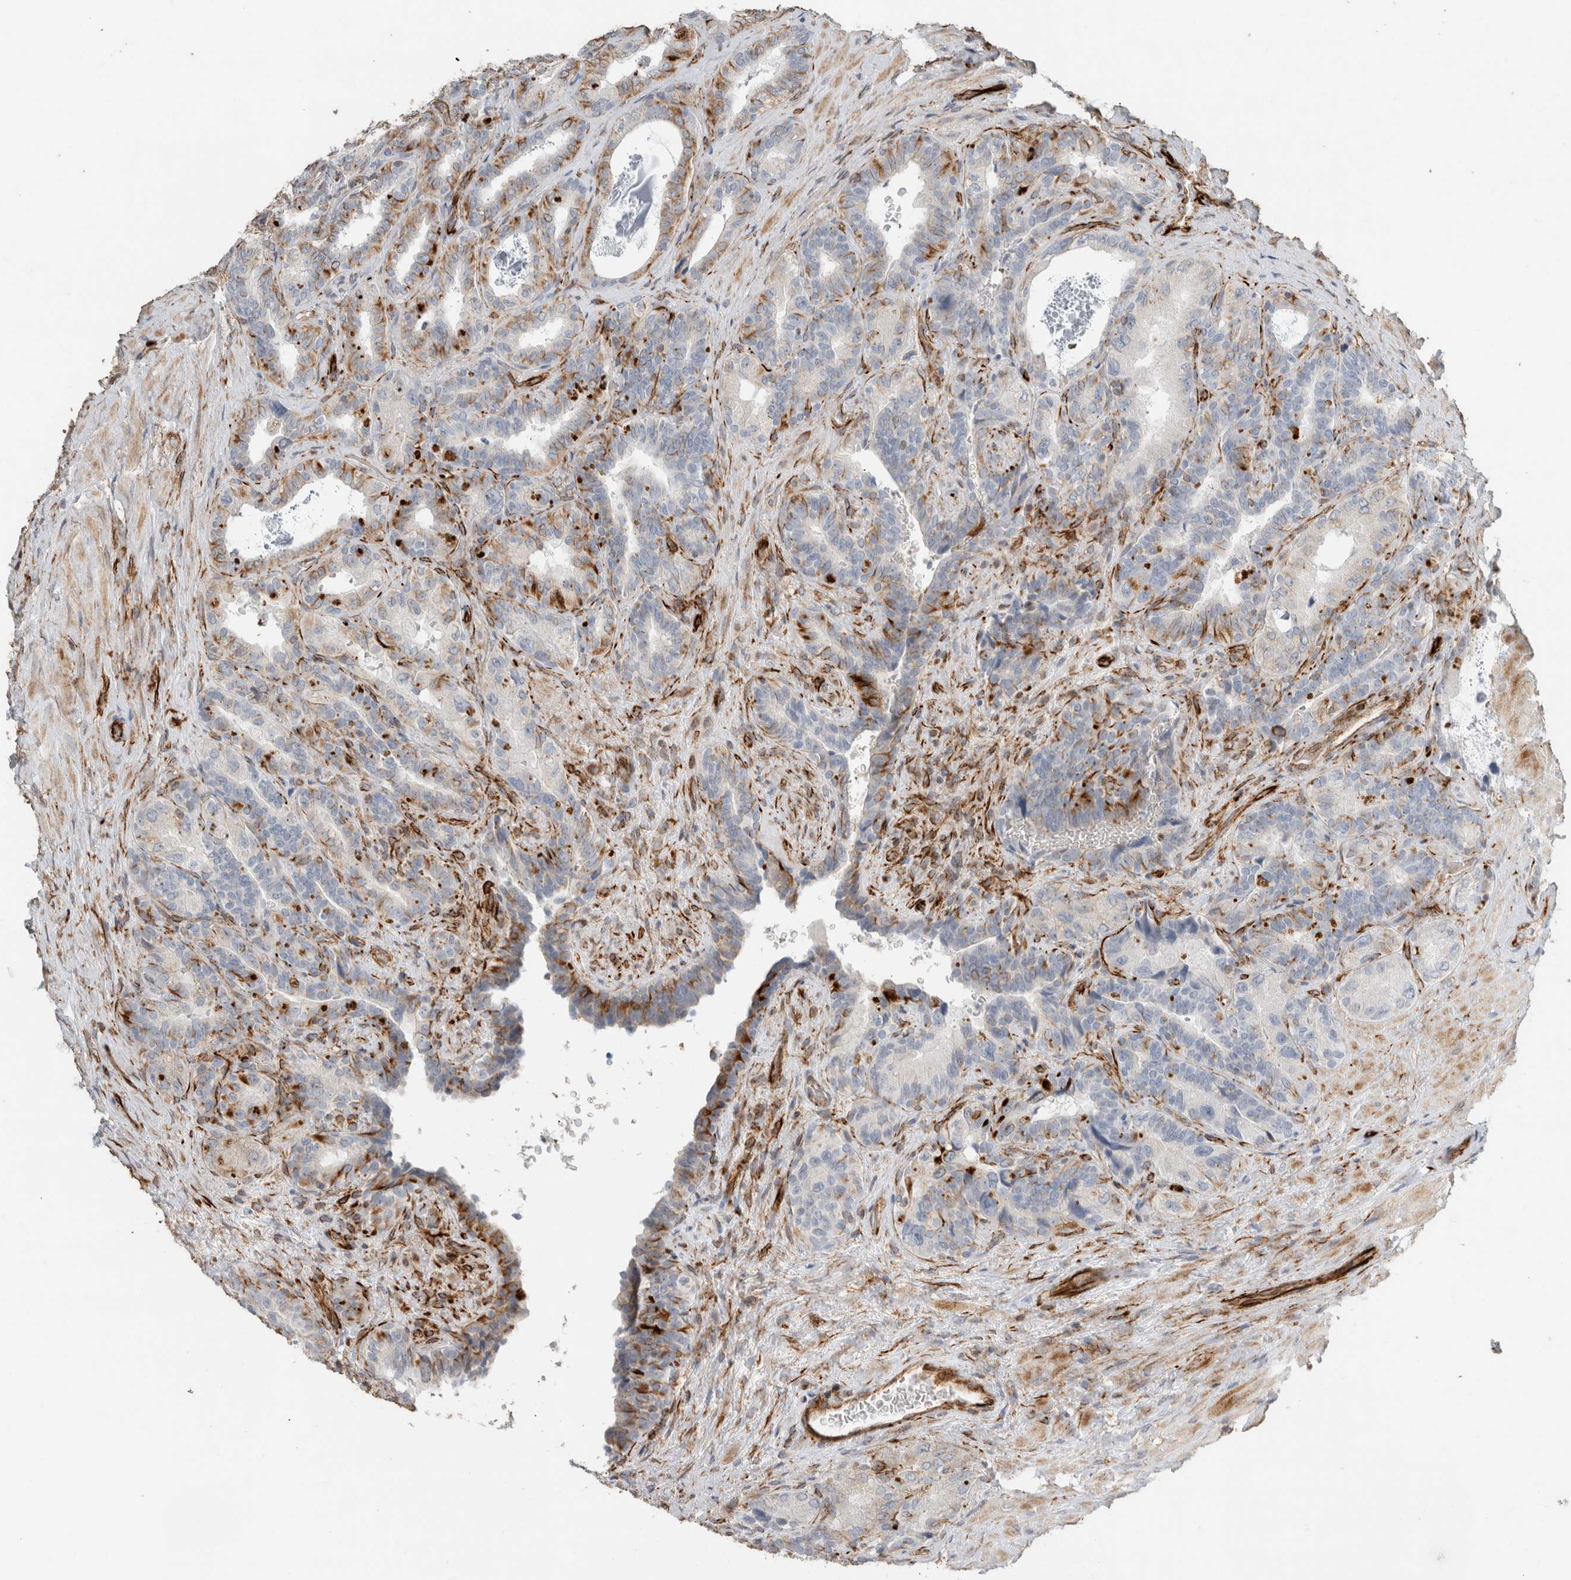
{"staining": {"intensity": "weak", "quantity": "<25%", "location": "cytoplasmic/membranous"}, "tissue": "seminal vesicle", "cell_type": "Glandular cells", "image_type": "normal", "snomed": [{"axis": "morphology", "description": "Normal tissue, NOS"}, {"axis": "topography", "description": "Prostate"}, {"axis": "topography", "description": "Seminal veicle"}], "caption": "The histopathology image exhibits no significant staining in glandular cells of seminal vesicle. The staining is performed using DAB brown chromogen with nuclei counter-stained in using hematoxylin.", "gene": "LY86", "patient": {"sex": "male", "age": 67}}